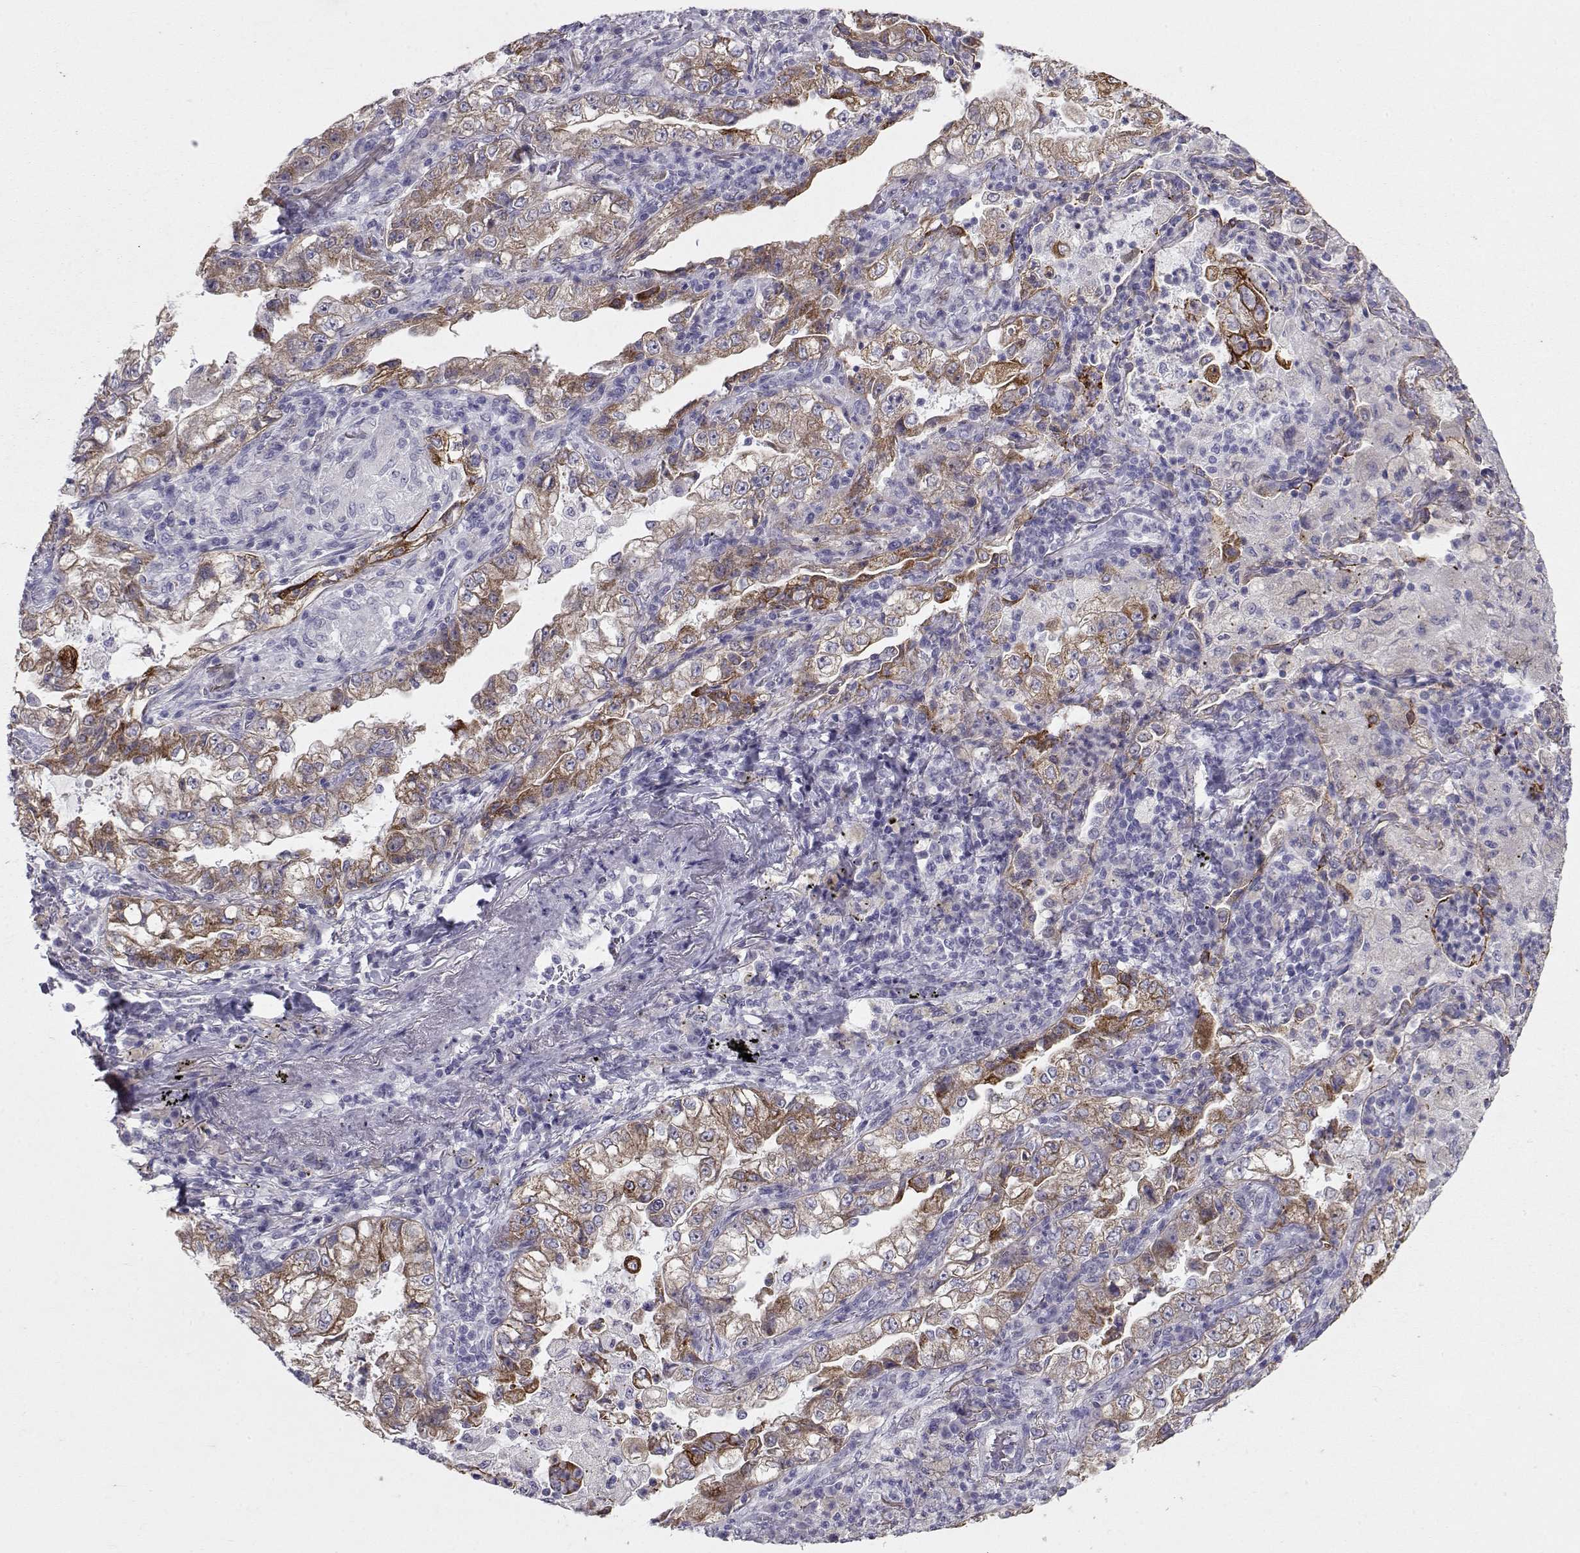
{"staining": {"intensity": "strong", "quantity": "<25%", "location": "cytoplasmic/membranous"}, "tissue": "lung cancer", "cell_type": "Tumor cells", "image_type": "cancer", "snomed": [{"axis": "morphology", "description": "Adenocarcinoma, NOS"}, {"axis": "topography", "description": "Lung"}], "caption": "Adenocarcinoma (lung) was stained to show a protein in brown. There is medium levels of strong cytoplasmic/membranous staining in about <25% of tumor cells.", "gene": "LAMB3", "patient": {"sex": "female", "age": 73}}